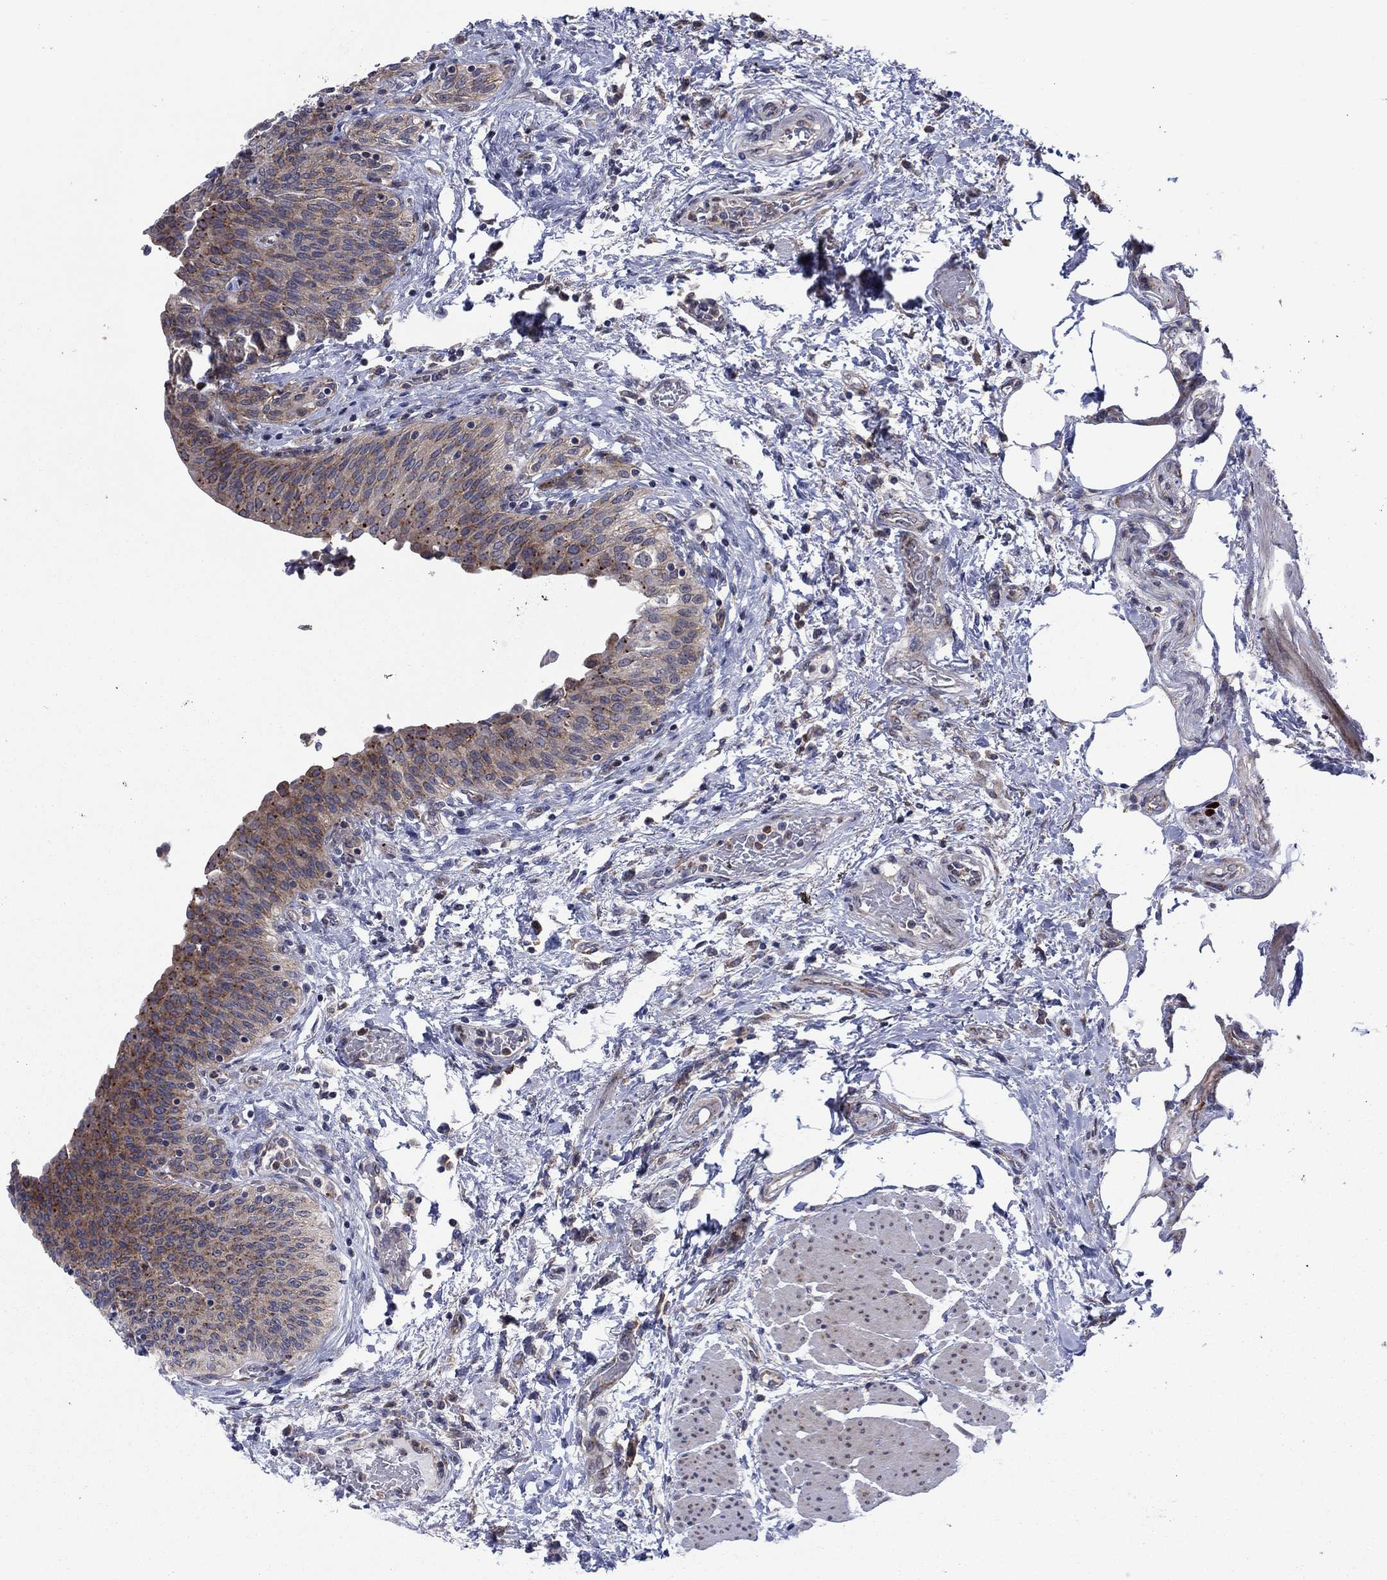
{"staining": {"intensity": "moderate", "quantity": "25%-75%", "location": "cytoplasmic/membranous"}, "tissue": "urinary bladder", "cell_type": "Urothelial cells", "image_type": "normal", "snomed": [{"axis": "morphology", "description": "Normal tissue, NOS"}, {"axis": "morphology", "description": "Metaplasia, NOS"}, {"axis": "topography", "description": "Urinary bladder"}], "caption": "Protein staining of normal urinary bladder reveals moderate cytoplasmic/membranous staining in approximately 25%-75% of urothelial cells.", "gene": "GPR155", "patient": {"sex": "male", "age": 68}}